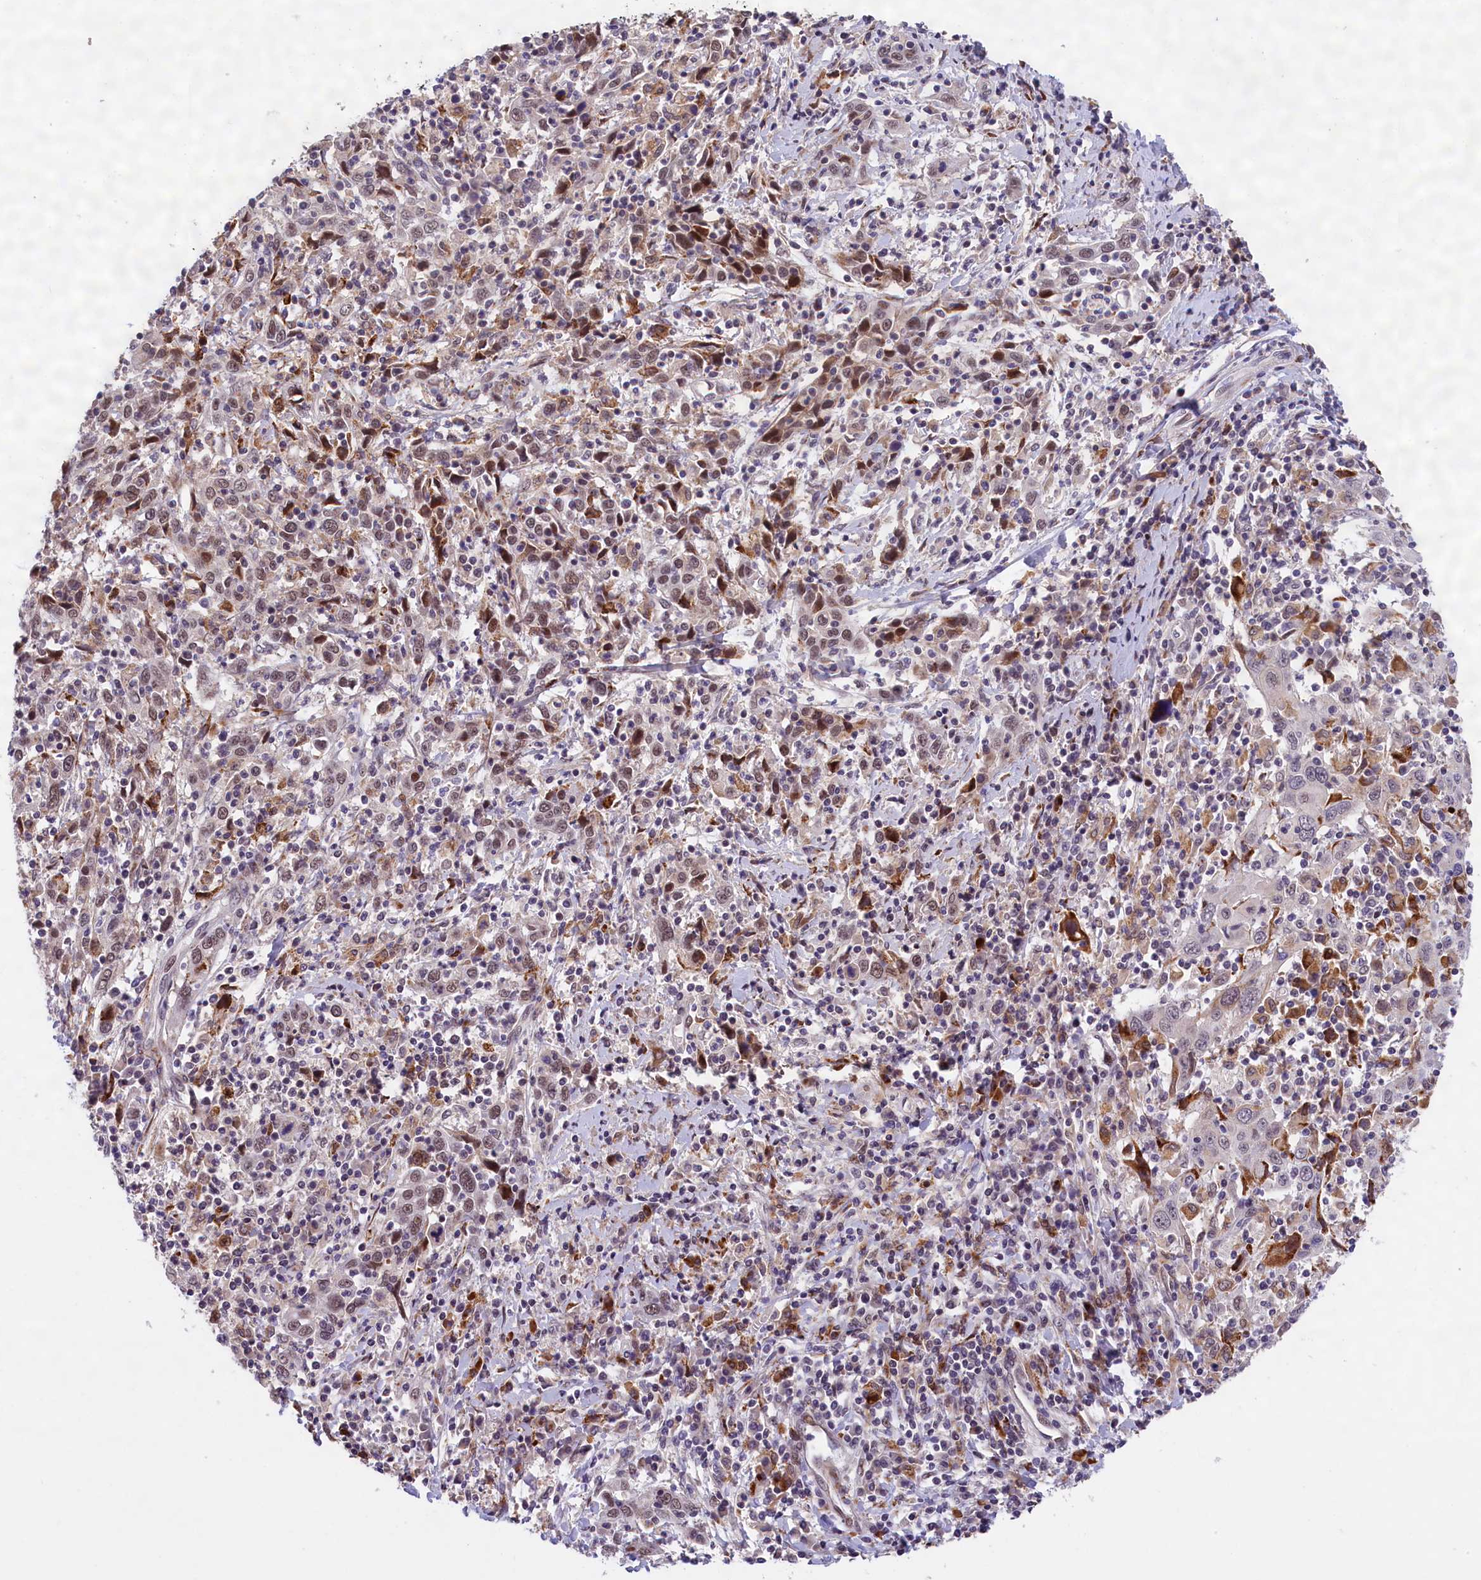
{"staining": {"intensity": "moderate", "quantity": "25%-75%", "location": "nuclear"}, "tissue": "cervical cancer", "cell_type": "Tumor cells", "image_type": "cancer", "snomed": [{"axis": "morphology", "description": "Squamous cell carcinoma, NOS"}, {"axis": "topography", "description": "Cervix"}], "caption": "DAB (3,3'-diaminobenzidine) immunohistochemical staining of human cervical cancer (squamous cell carcinoma) reveals moderate nuclear protein staining in approximately 25%-75% of tumor cells.", "gene": "FBXO45", "patient": {"sex": "female", "age": 46}}